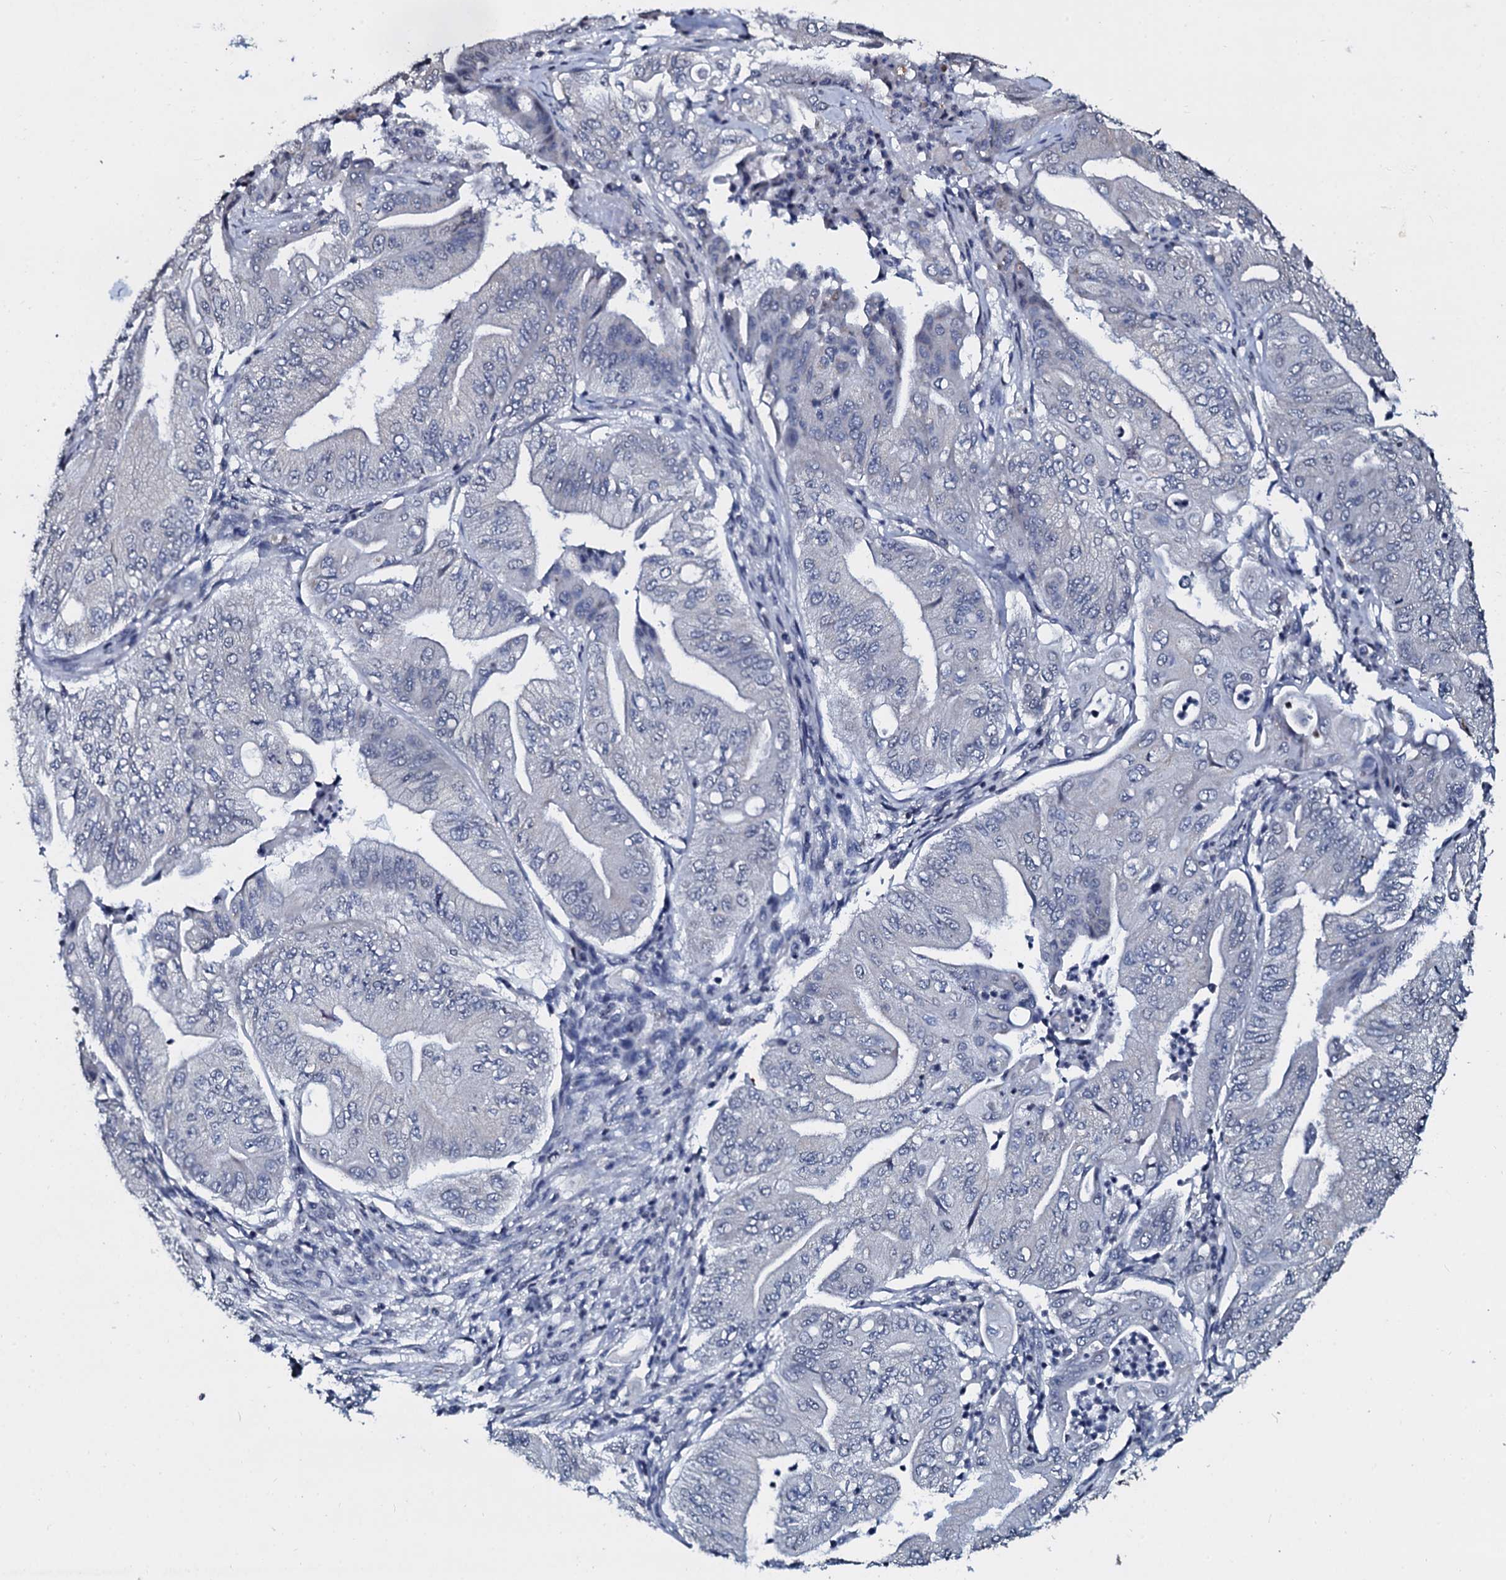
{"staining": {"intensity": "negative", "quantity": "none", "location": "none"}, "tissue": "pancreatic cancer", "cell_type": "Tumor cells", "image_type": "cancer", "snomed": [{"axis": "morphology", "description": "Adenocarcinoma, NOS"}, {"axis": "topography", "description": "Pancreas"}], "caption": "Photomicrograph shows no protein positivity in tumor cells of pancreatic cancer tissue.", "gene": "SLC37A4", "patient": {"sex": "female", "age": 77}}